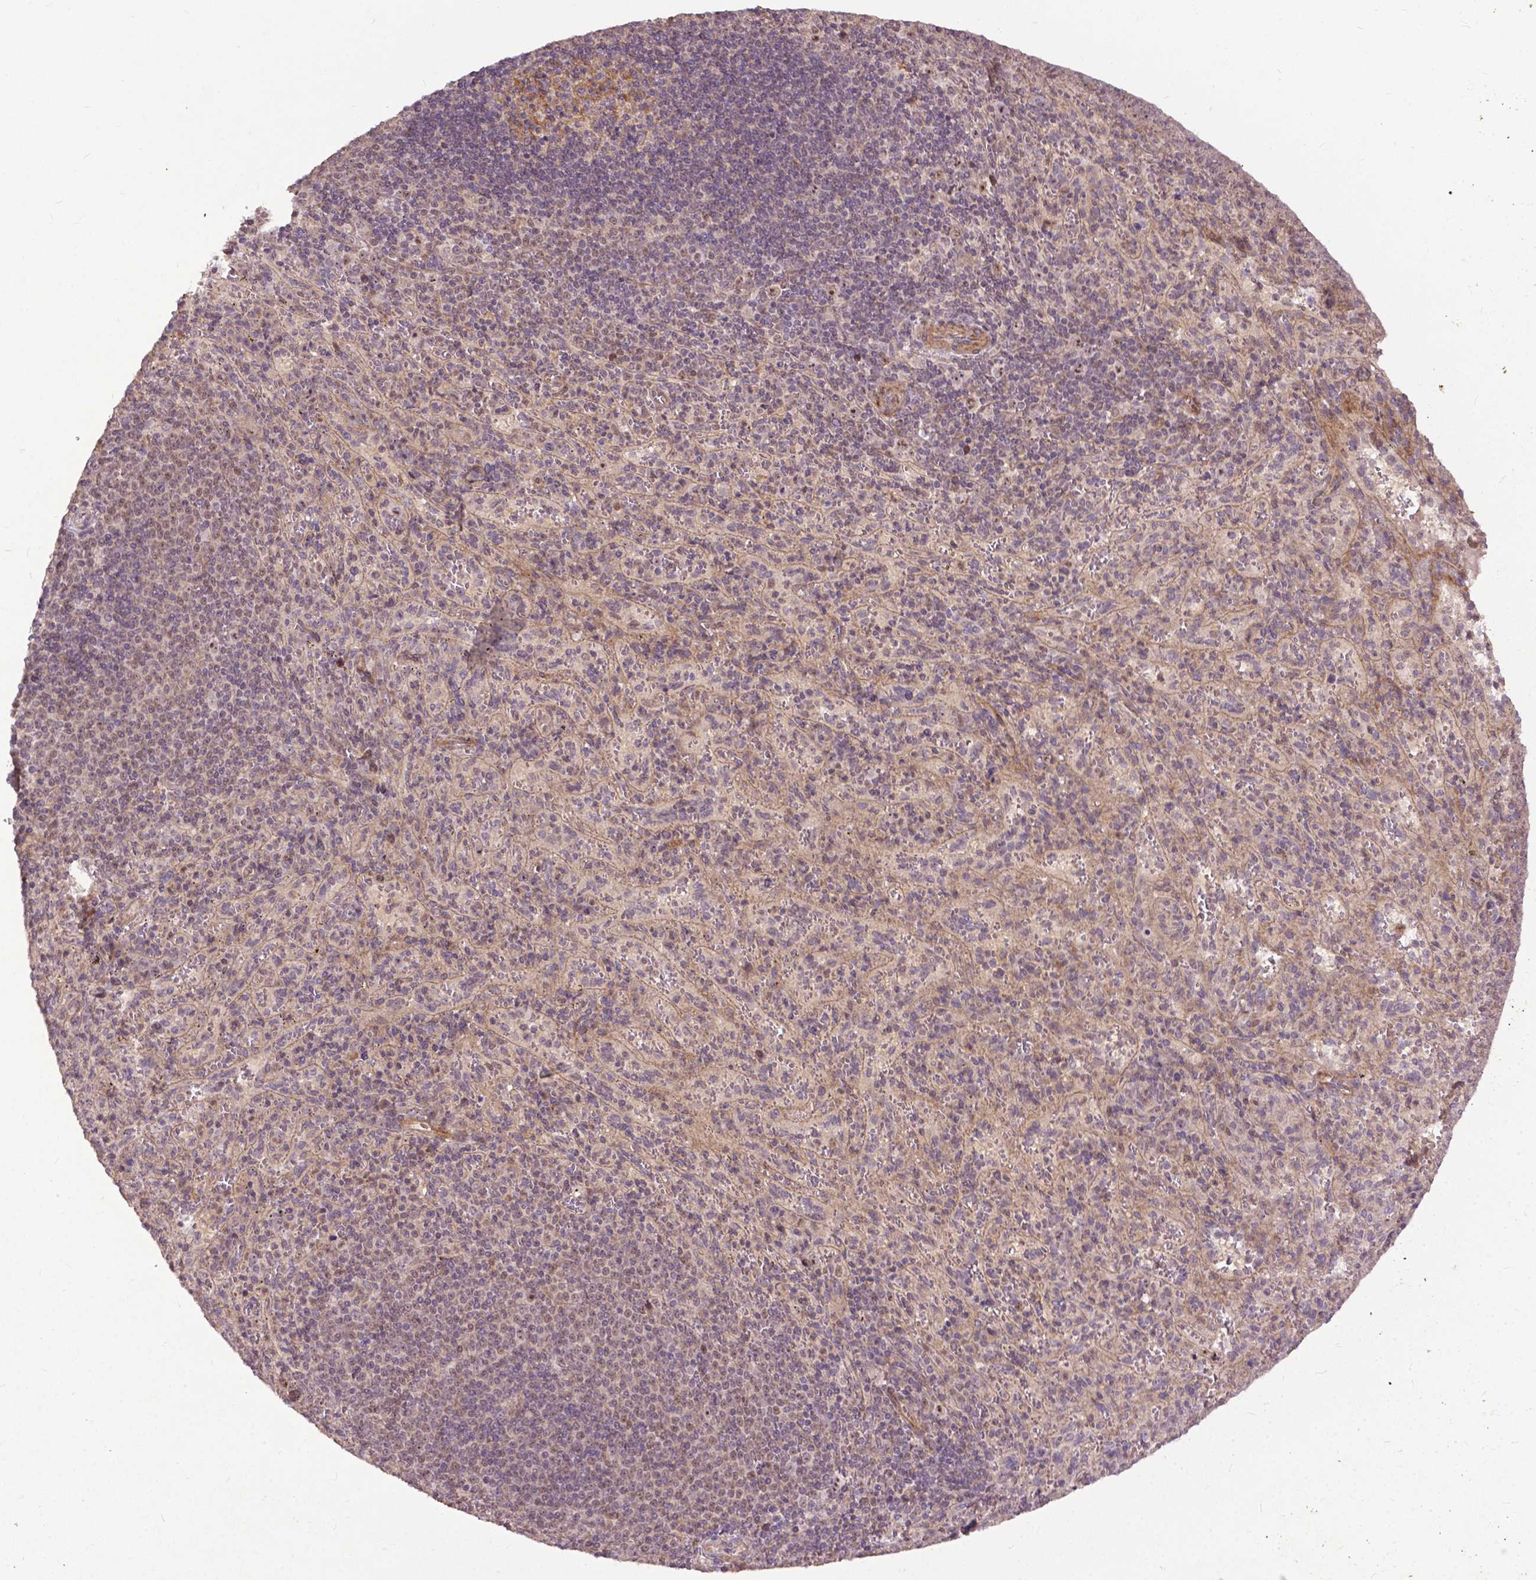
{"staining": {"intensity": "moderate", "quantity": "<25%", "location": "cytoplasmic/membranous"}, "tissue": "spleen", "cell_type": "Cells in red pulp", "image_type": "normal", "snomed": [{"axis": "morphology", "description": "Normal tissue, NOS"}, {"axis": "topography", "description": "Spleen"}], "caption": "Spleen stained with DAB immunohistochemistry displays low levels of moderate cytoplasmic/membranous positivity in about <25% of cells in red pulp. The staining is performed using DAB (3,3'-diaminobenzidine) brown chromogen to label protein expression. The nuclei are counter-stained blue using hematoxylin.", "gene": "PARP3", "patient": {"sex": "male", "age": 57}}